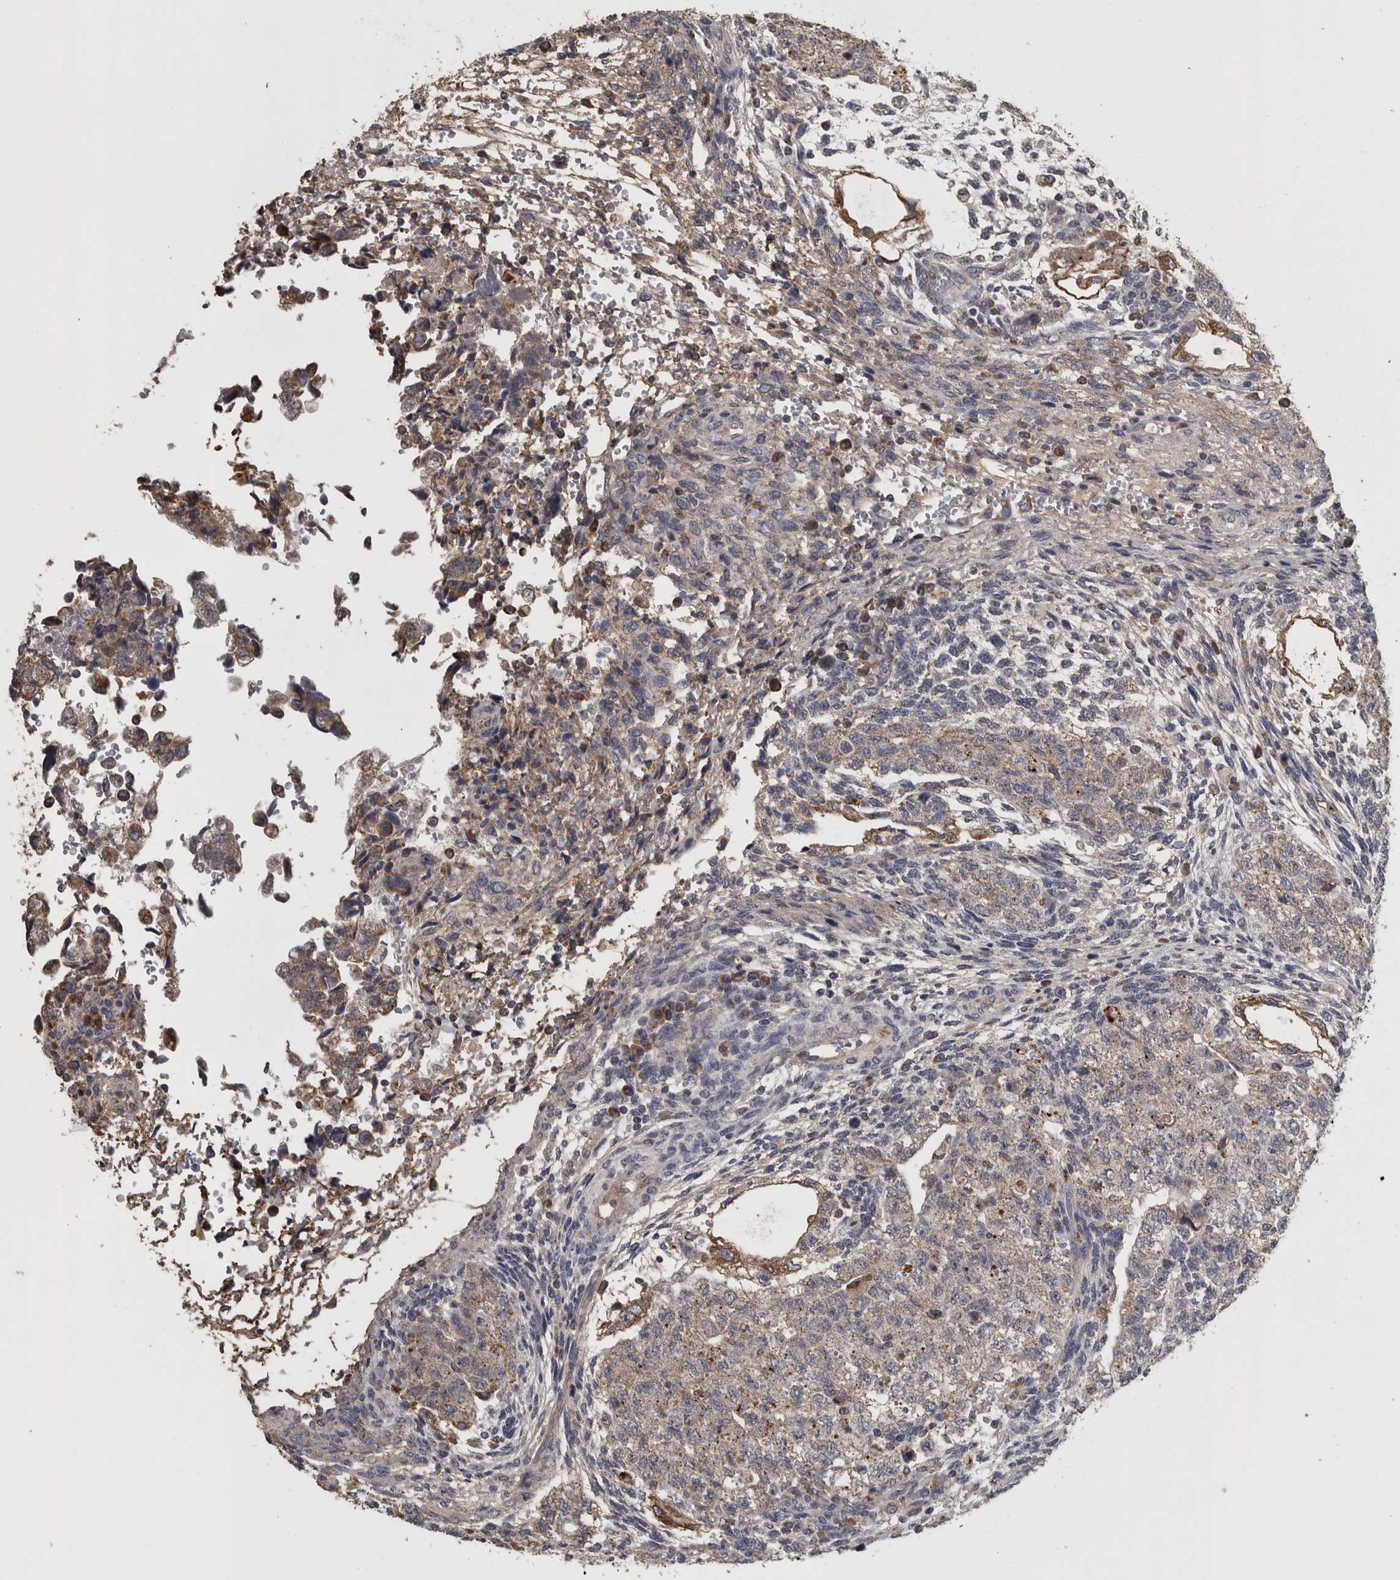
{"staining": {"intensity": "weak", "quantity": "25%-75%", "location": "cytoplasmic/membranous"}, "tissue": "testis cancer", "cell_type": "Tumor cells", "image_type": "cancer", "snomed": [{"axis": "morphology", "description": "Normal tissue, NOS"}, {"axis": "morphology", "description": "Carcinoma, Embryonal, NOS"}, {"axis": "topography", "description": "Testis"}], "caption": "Immunohistochemistry (IHC) (DAB) staining of human testis cancer (embryonal carcinoma) demonstrates weak cytoplasmic/membranous protein staining in approximately 25%-75% of tumor cells.", "gene": "FRK", "patient": {"sex": "male", "age": 36}}